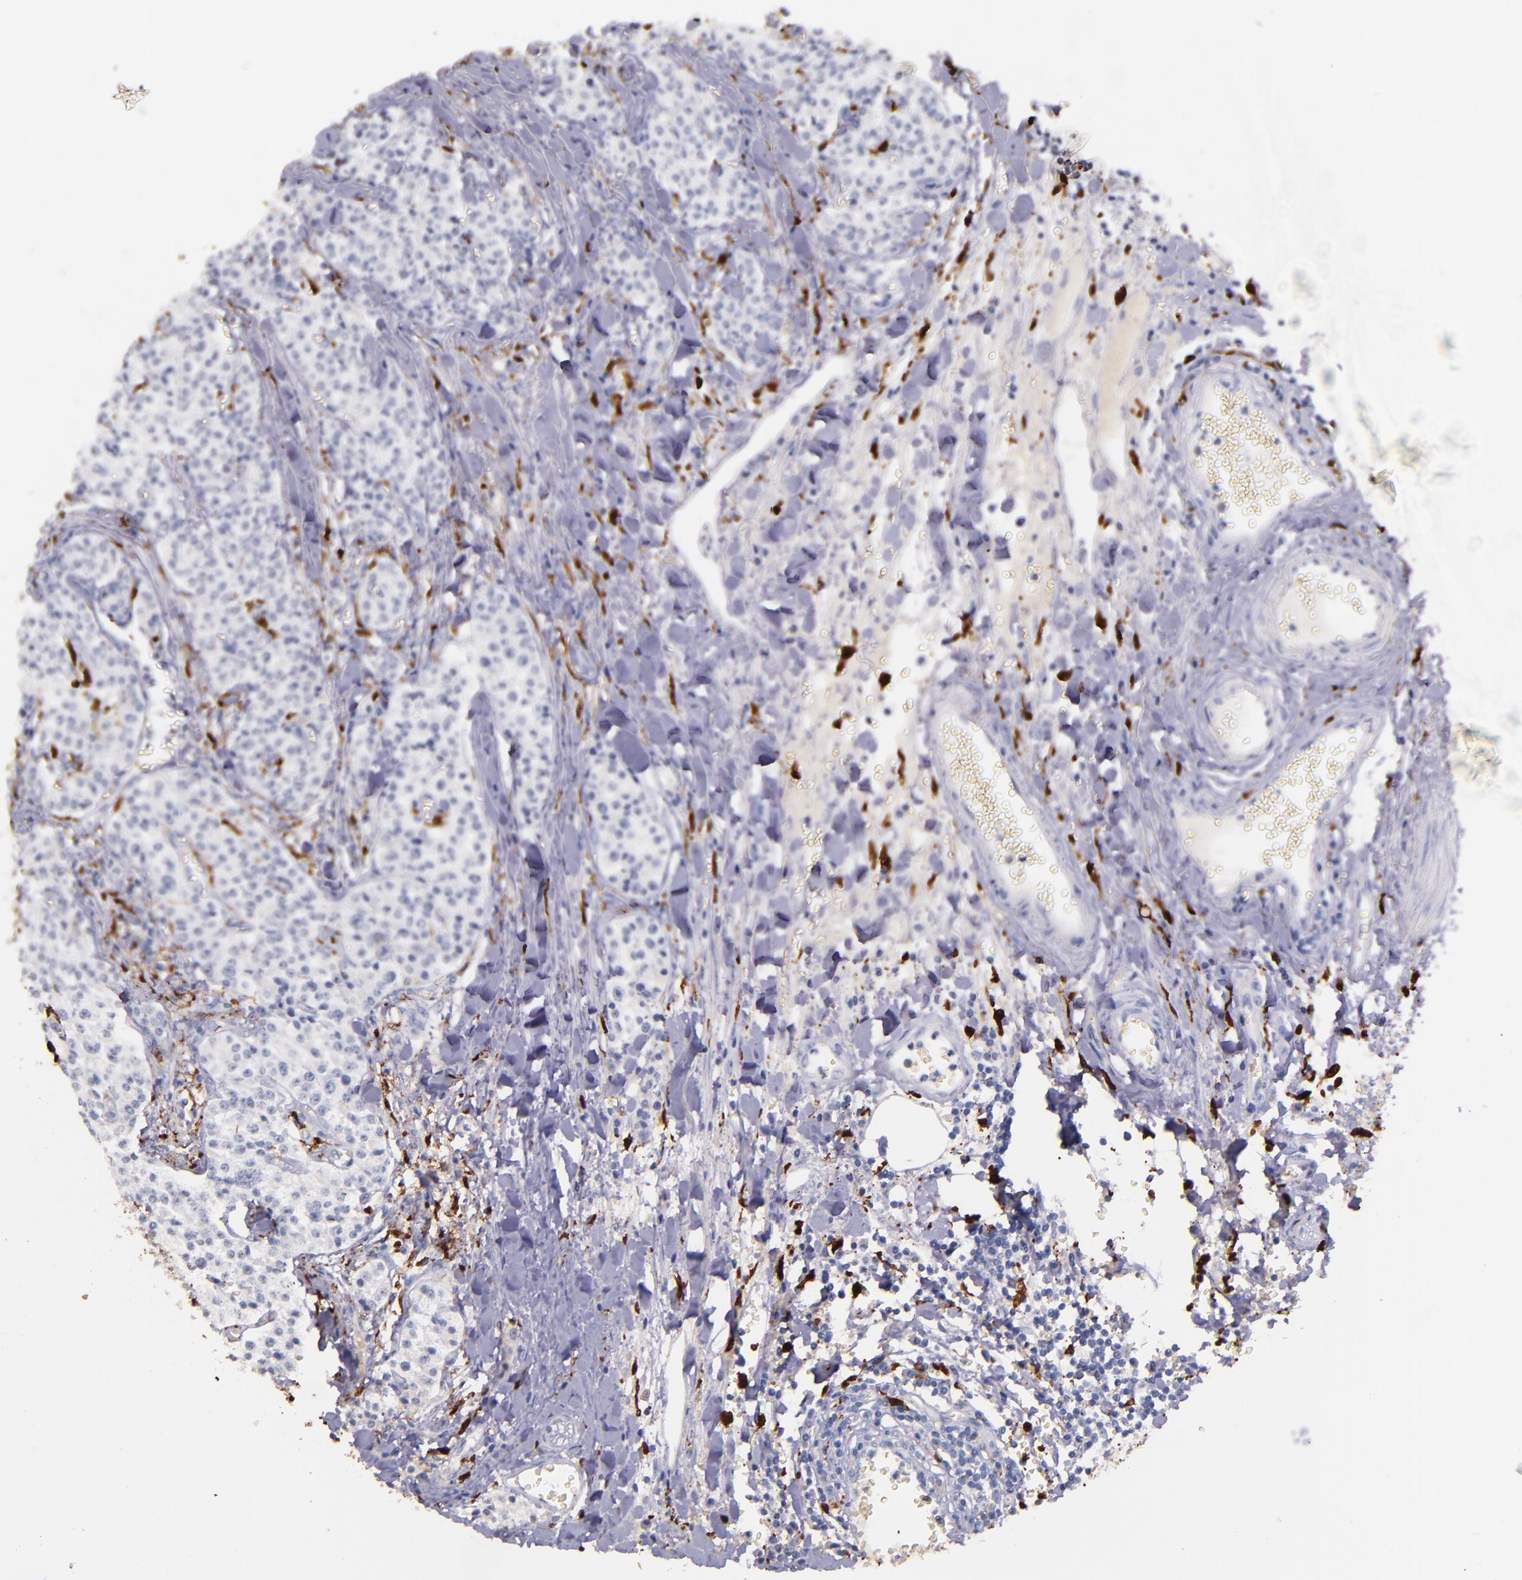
{"staining": {"intensity": "negative", "quantity": "none", "location": "none"}, "tissue": "carcinoid", "cell_type": "Tumor cells", "image_type": "cancer", "snomed": [{"axis": "morphology", "description": "Carcinoid, malignant, NOS"}, {"axis": "topography", "description": "Stomach"}], "caption": "Carcinoid (malignant) was stained to show a protein in brown. There is no significant positivity in tumor cells.", "gene": "F13A1", "patient": {"sex": "female", "age": 76}}